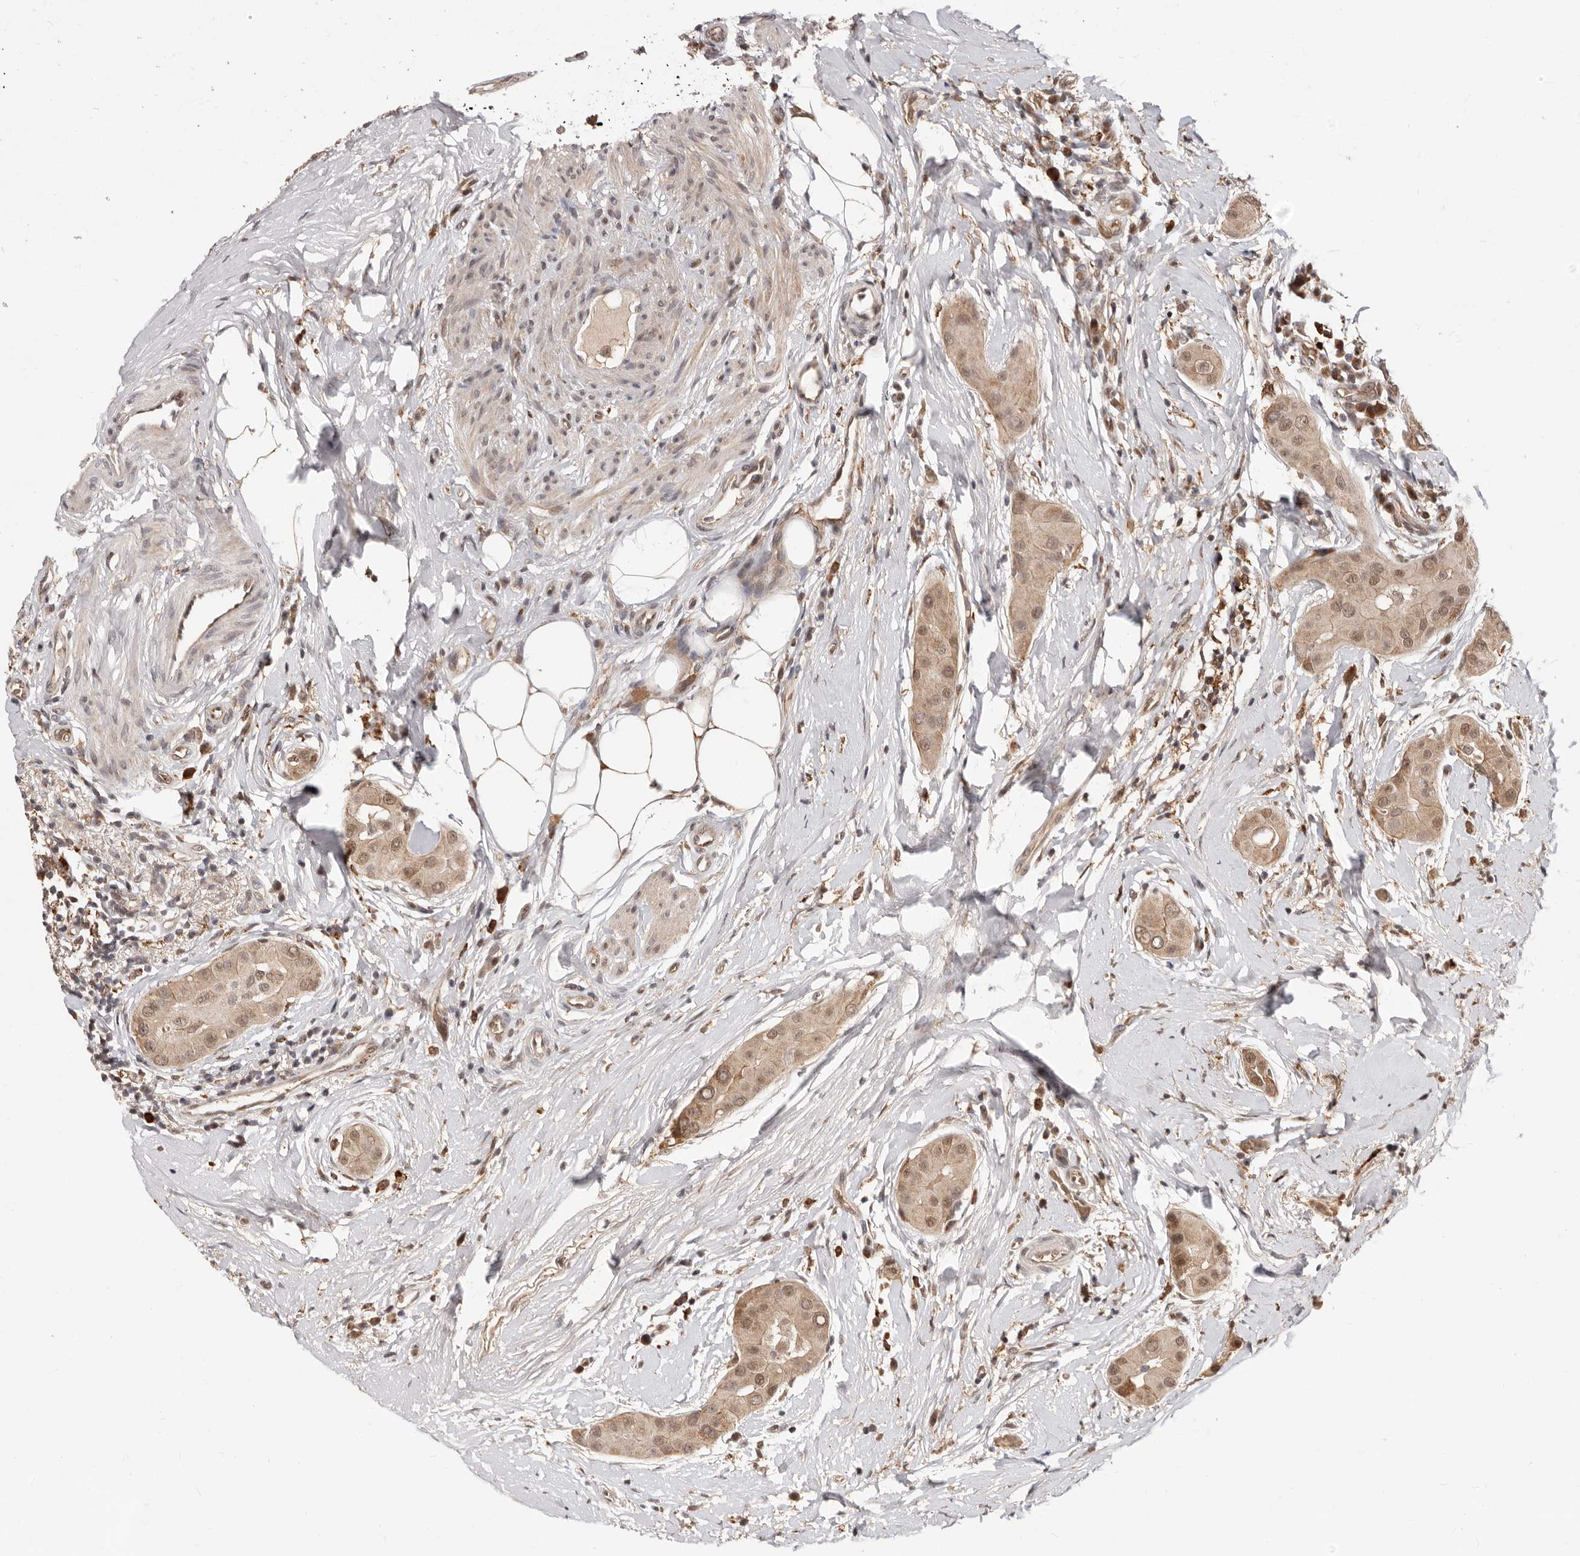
{"staining": {"intensity": "moderate", "quantity": ">75%", "location": "cytoplasmic/membranous,nuclear"}, "tissue": "thyroid cancer", "cell_type": "Tumor cells", "image_type": "cancer", "snomed": [{"axis": "morphology", "description": "Papillary adenocarcinoma, NOS"}, {"axis": "topography", "description": "Thyroid gland"}], "caption": "Protein staining reveals moderate cytoplasmic/membranous and nuclear positivity in about >75% of tumor cells in thyroid papillary adenocarcinoma.", "gene": "NCOA3", "patient": {"sex": "male", "age": 33}}